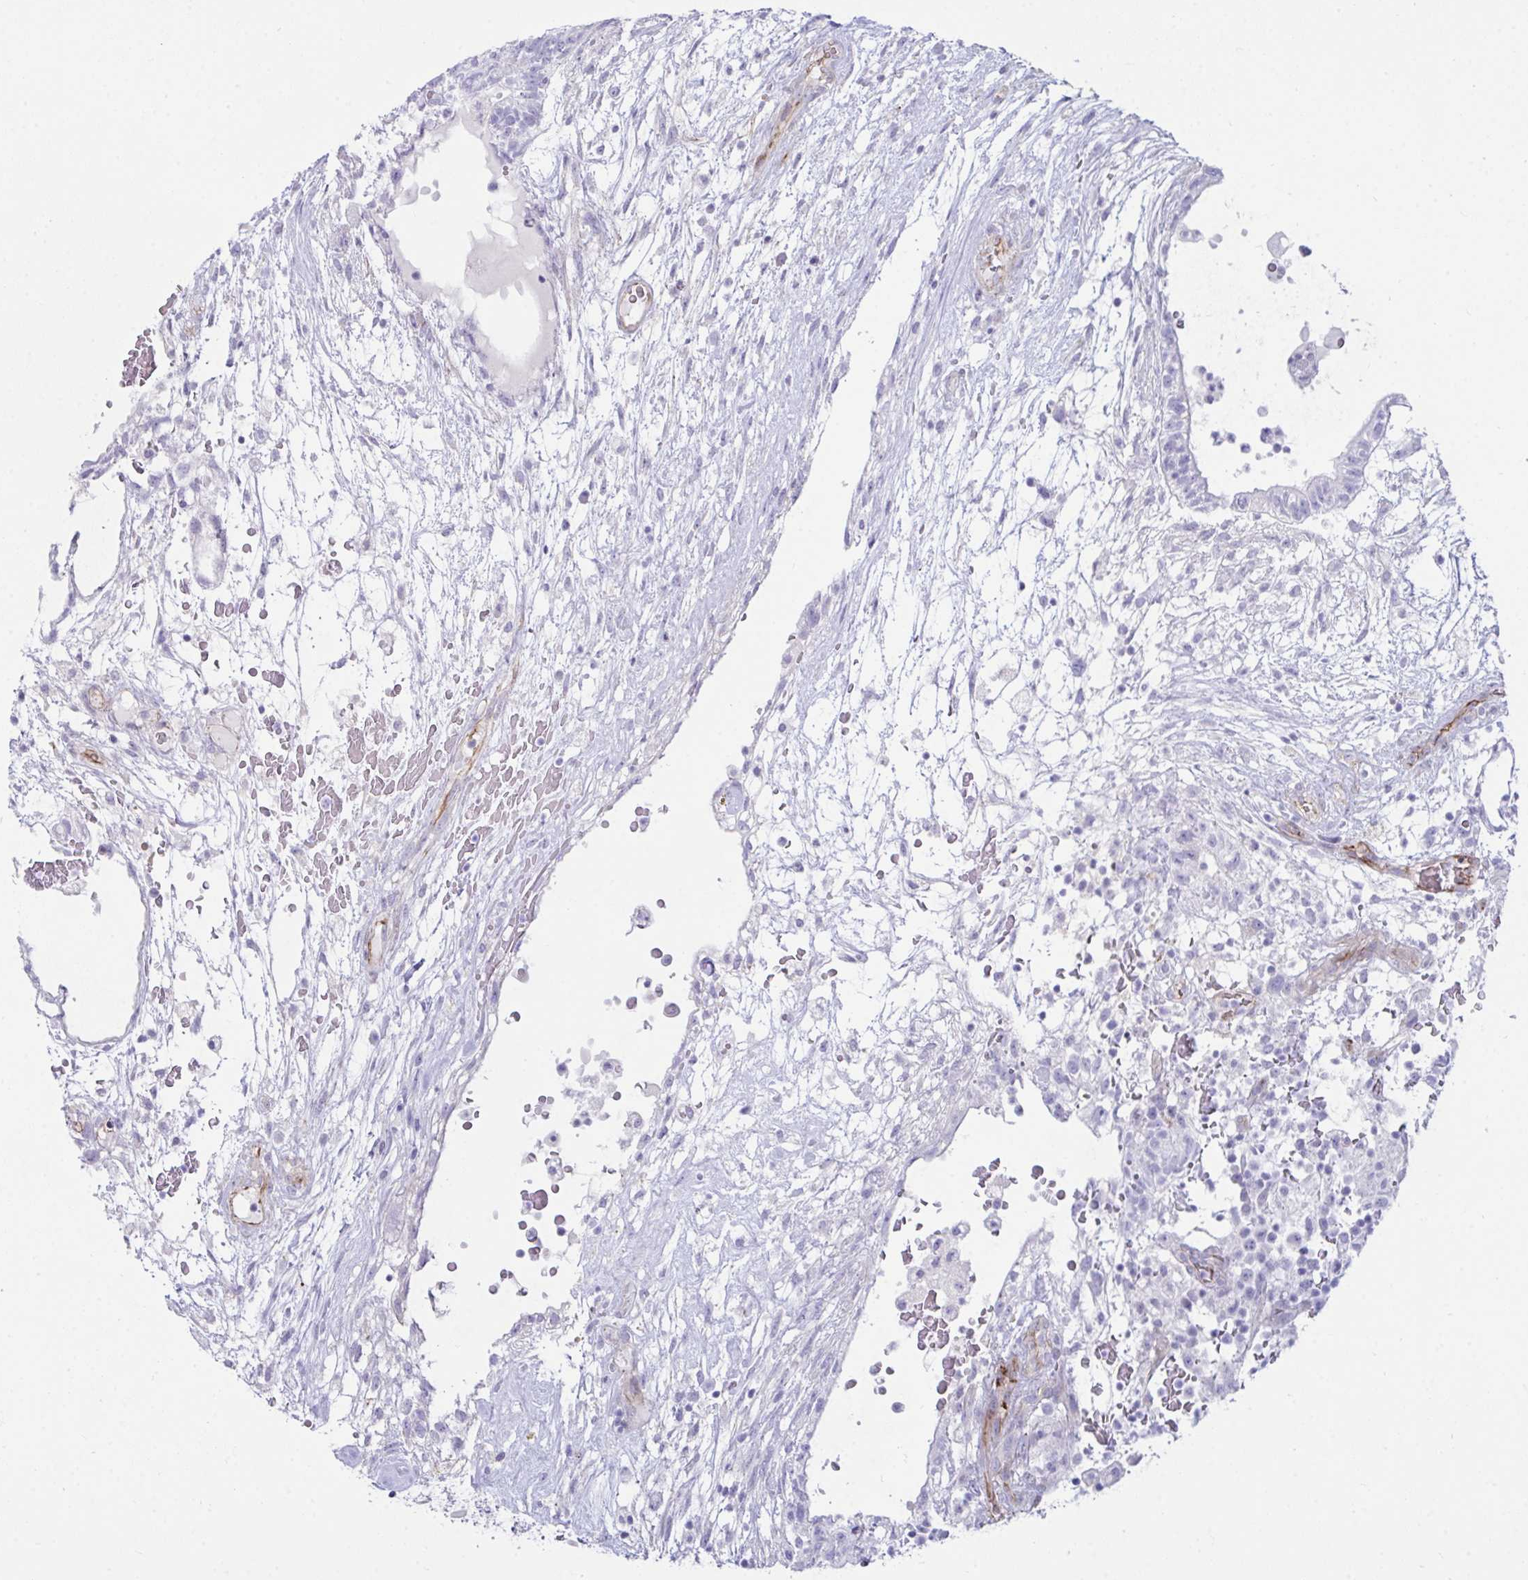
{"staining": {"intensity": "negative", "quantity": "none", "location": "none"}, "tissue": "testis cancer", "cell_type": "Tumor cells", "image_type": "cancer", "snomed": [{"axis": "morphology", "description": "Carcinoma, Embryonal, NOS"}, {"axis": "topography", "description": "Testis"}], "caption": "This micrograph is of embryonal carcinoma (testis) stained with immunohistochemistry to label a protein in brown with the nuclei are counter-stained blue. There is no positivity in tumor cells.", "gene": "UBL3", "patient": {"sex": "male", "age": 32}}